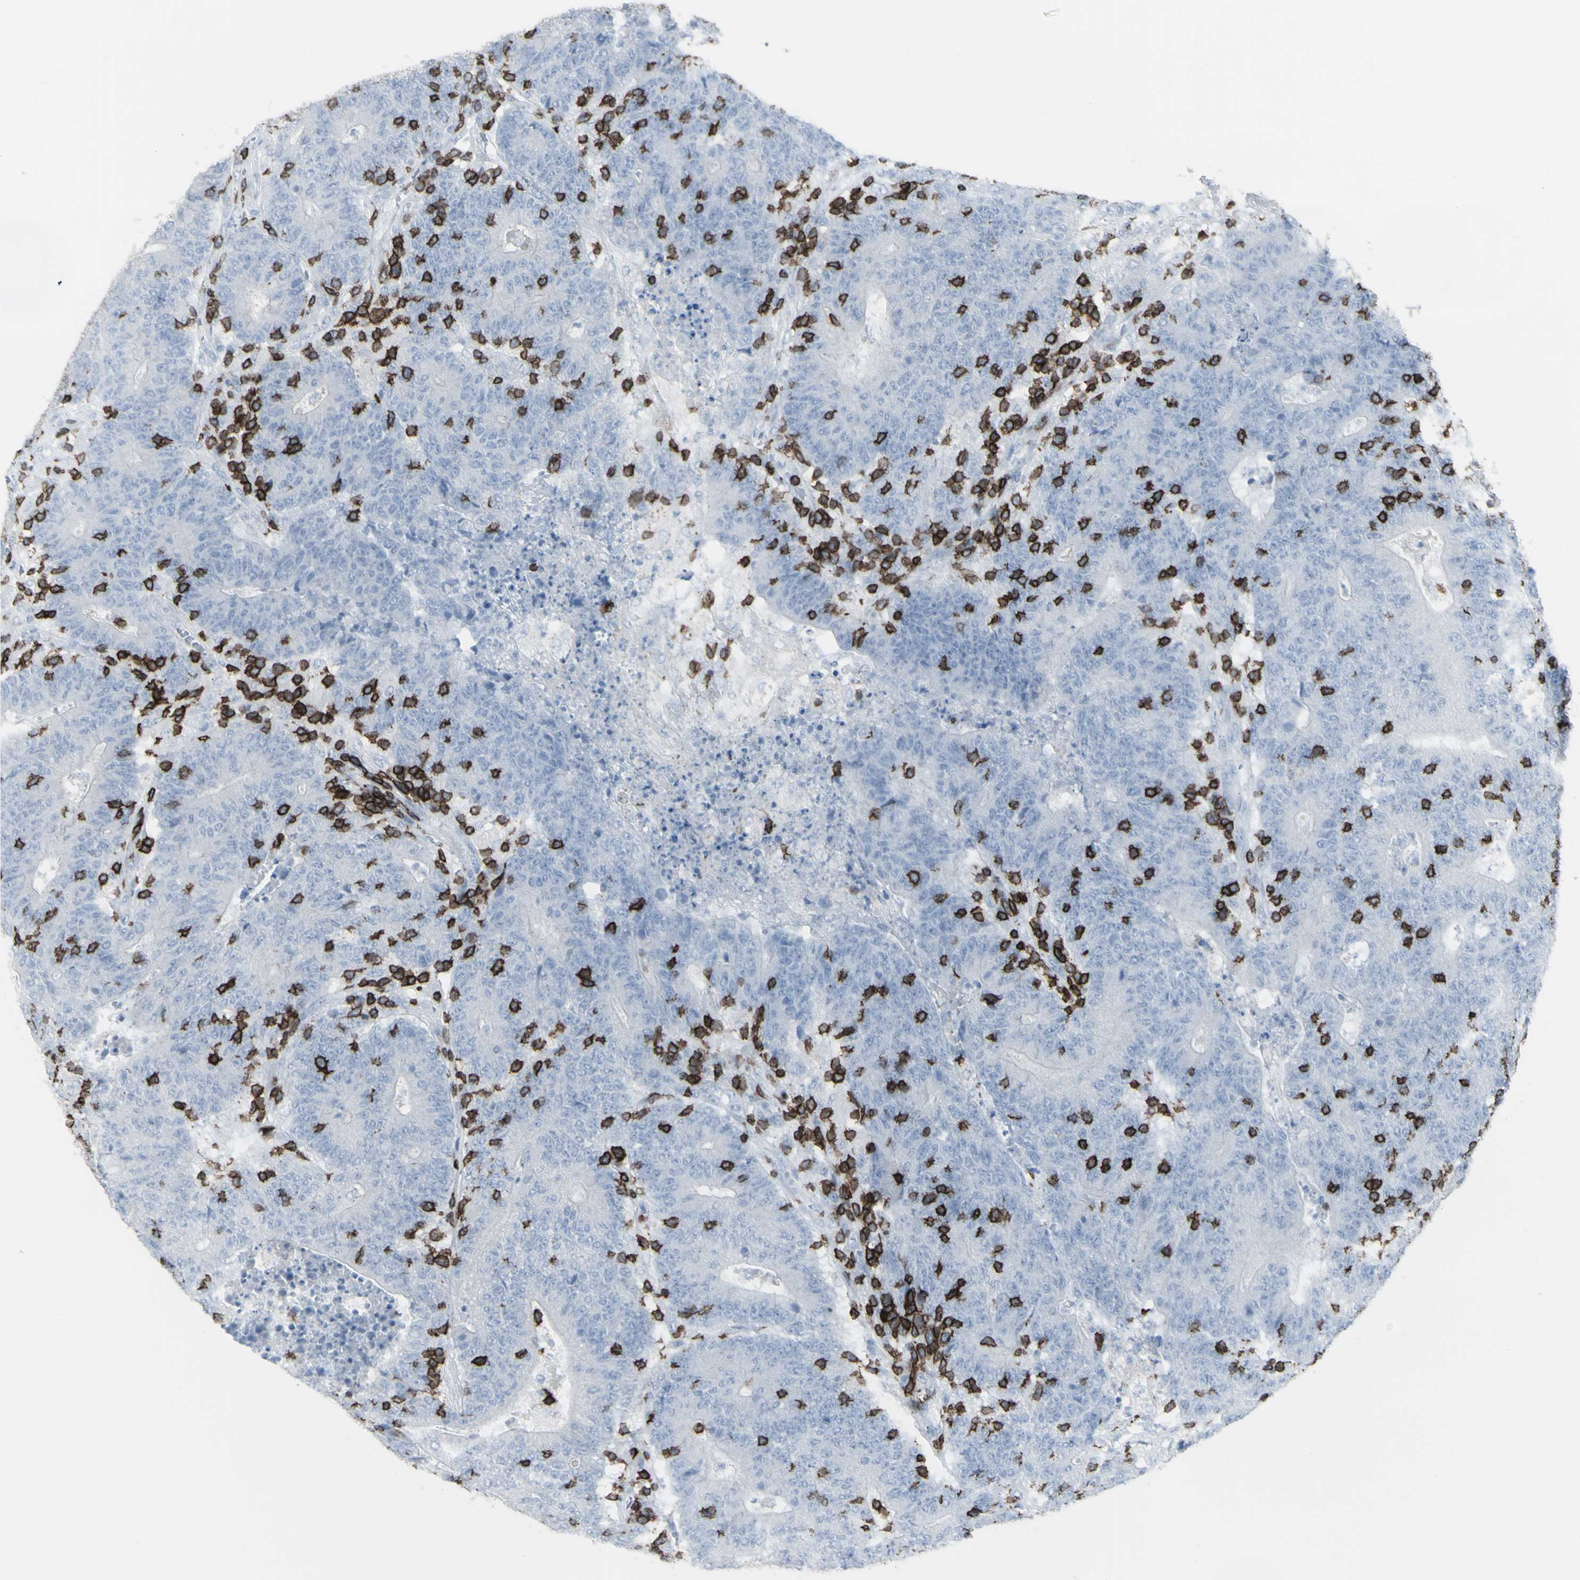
{"staining": {"intensity": "negative", "quantity": "none", "location": "none"}, "tissue": "colorectal cancer", "cell_type": "Tumor cells", "image_type": "cancer", "snomed": [{"axis": "morphology", "description": "Normal tissue, NOS"}, {"axis": "morphology", "description": "Adenocarcinoma, NOS"}, {"axis": "topography", "description": "Colon"}], "caption": "Colorectal cancer stained for a protein using immunohistochemistry (IHC) demonstrates no positivity tumor cells.", "gene": "CD247", "patient": {"sex": "female", "age": 75}}